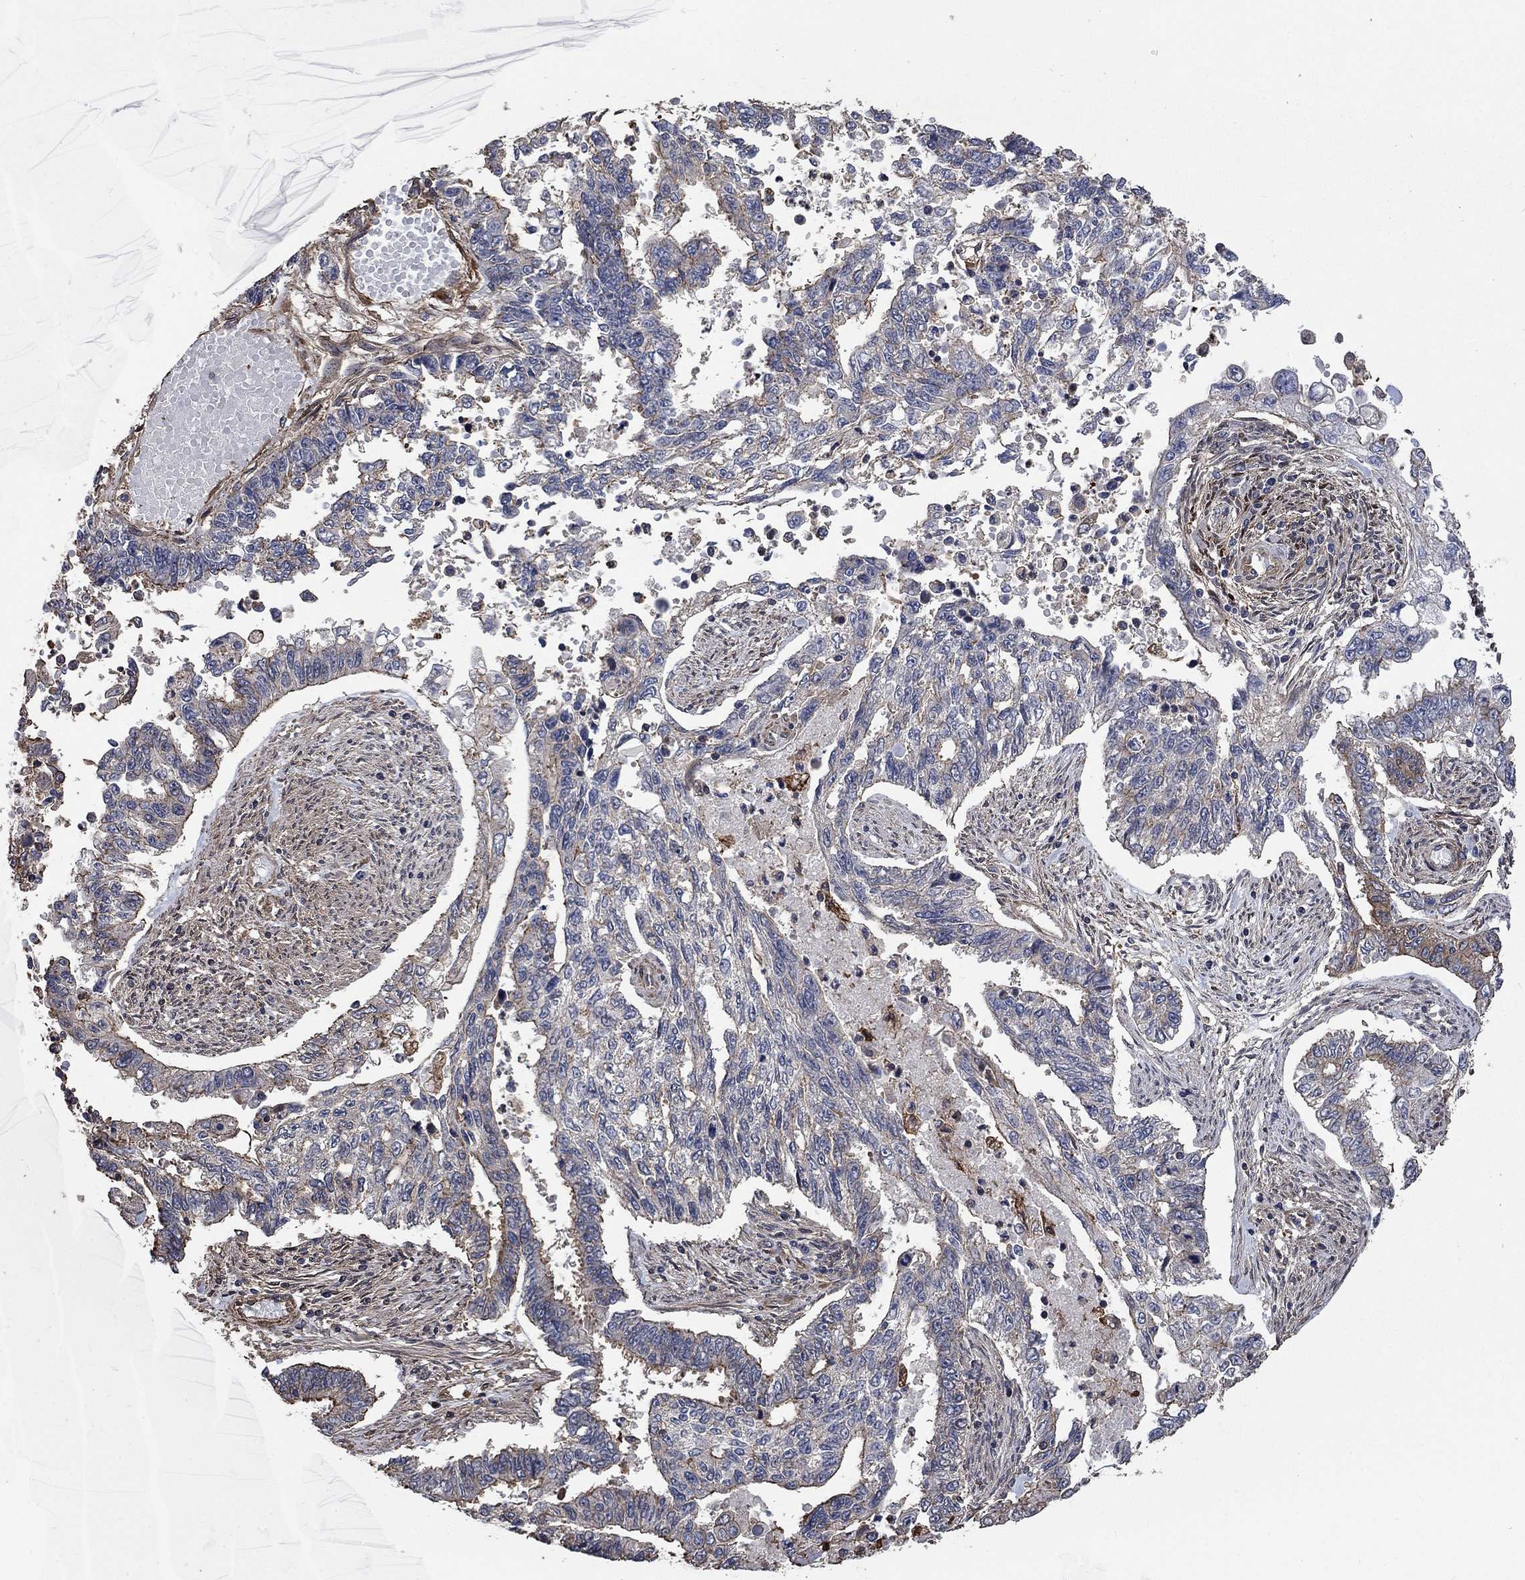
{"staining": {"intensity": "weak", "quantity": "<25%", "location": "cytoplasmic/membranous"}, "tissue": "endometrial cancer", "cell_type": "Tumor cells", "image_type": "cancer", "snomed": [{"axis": "morphology", "description": "Adenocarcinoma, NOS"}, {"axis": "topography", "description": "Uterus"}], "caption": "Endometrial cancer was stained to show a protein in brown. There is no significant expression in tumor cells.", "gene": "PDE3A", "patient": {"sex": "female", "age": 59}}